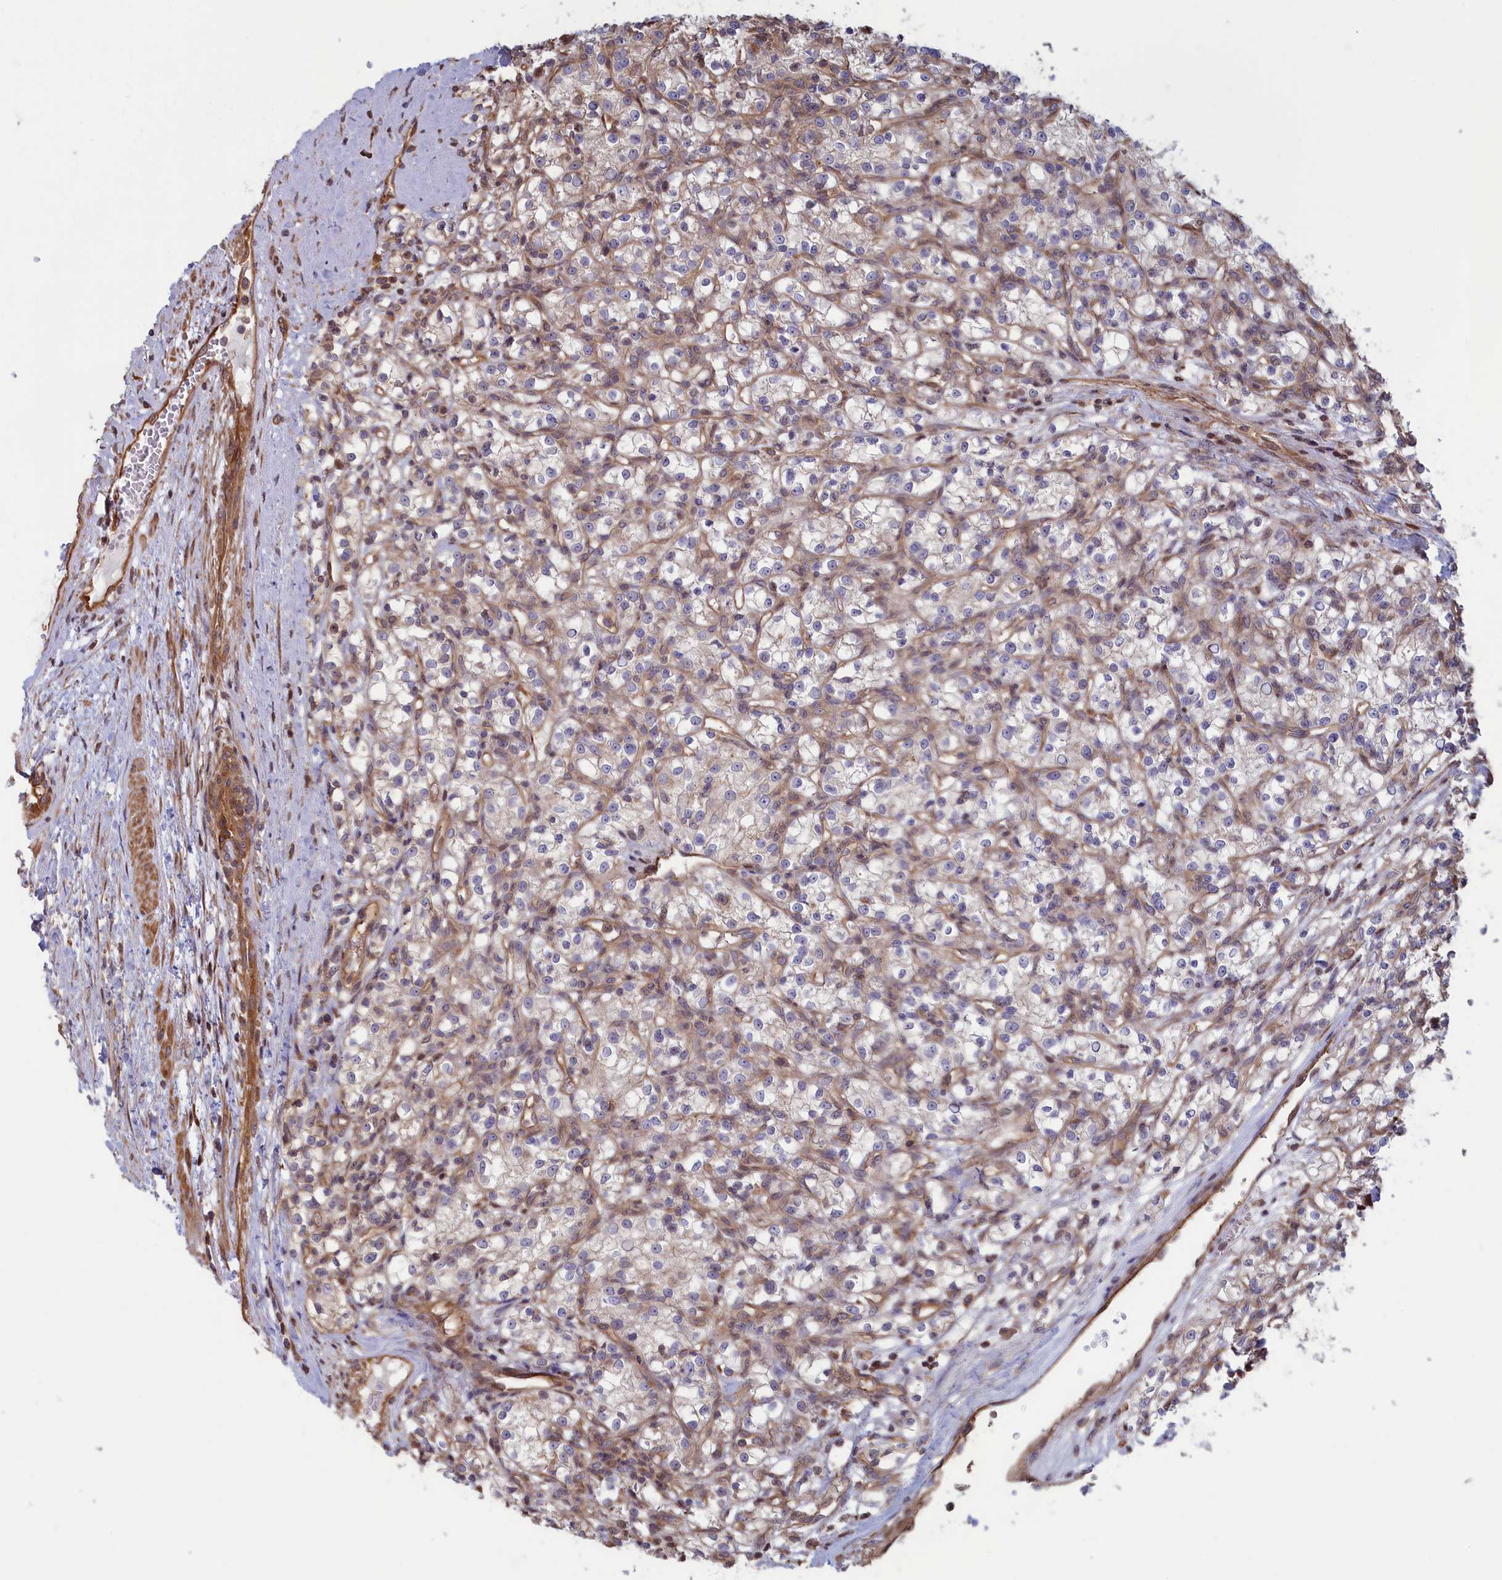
{"staining": {"intensity": "weak", "quantity": "<25%", "location": "cytoplasmic/membranous"}, "tissue": "renal cancer", "cell_type": "Tumor cells", "image_type": "cancer", "snomed": [{"axis": "morphology", "description": "Adenocarcinoma, NOS"}, {"axis": "topography", "description": "Kidney"}], "caption": "DAB (3,3'-diaminobenzidine) immunohistochemical staining of human adenocarcinoma (renal) shows no significant staining in tumor cells. (DAB IHC with hematoxylin counter stain).", "gene": "RILPL1", "patient": {"sex": "female", "age": 59}}